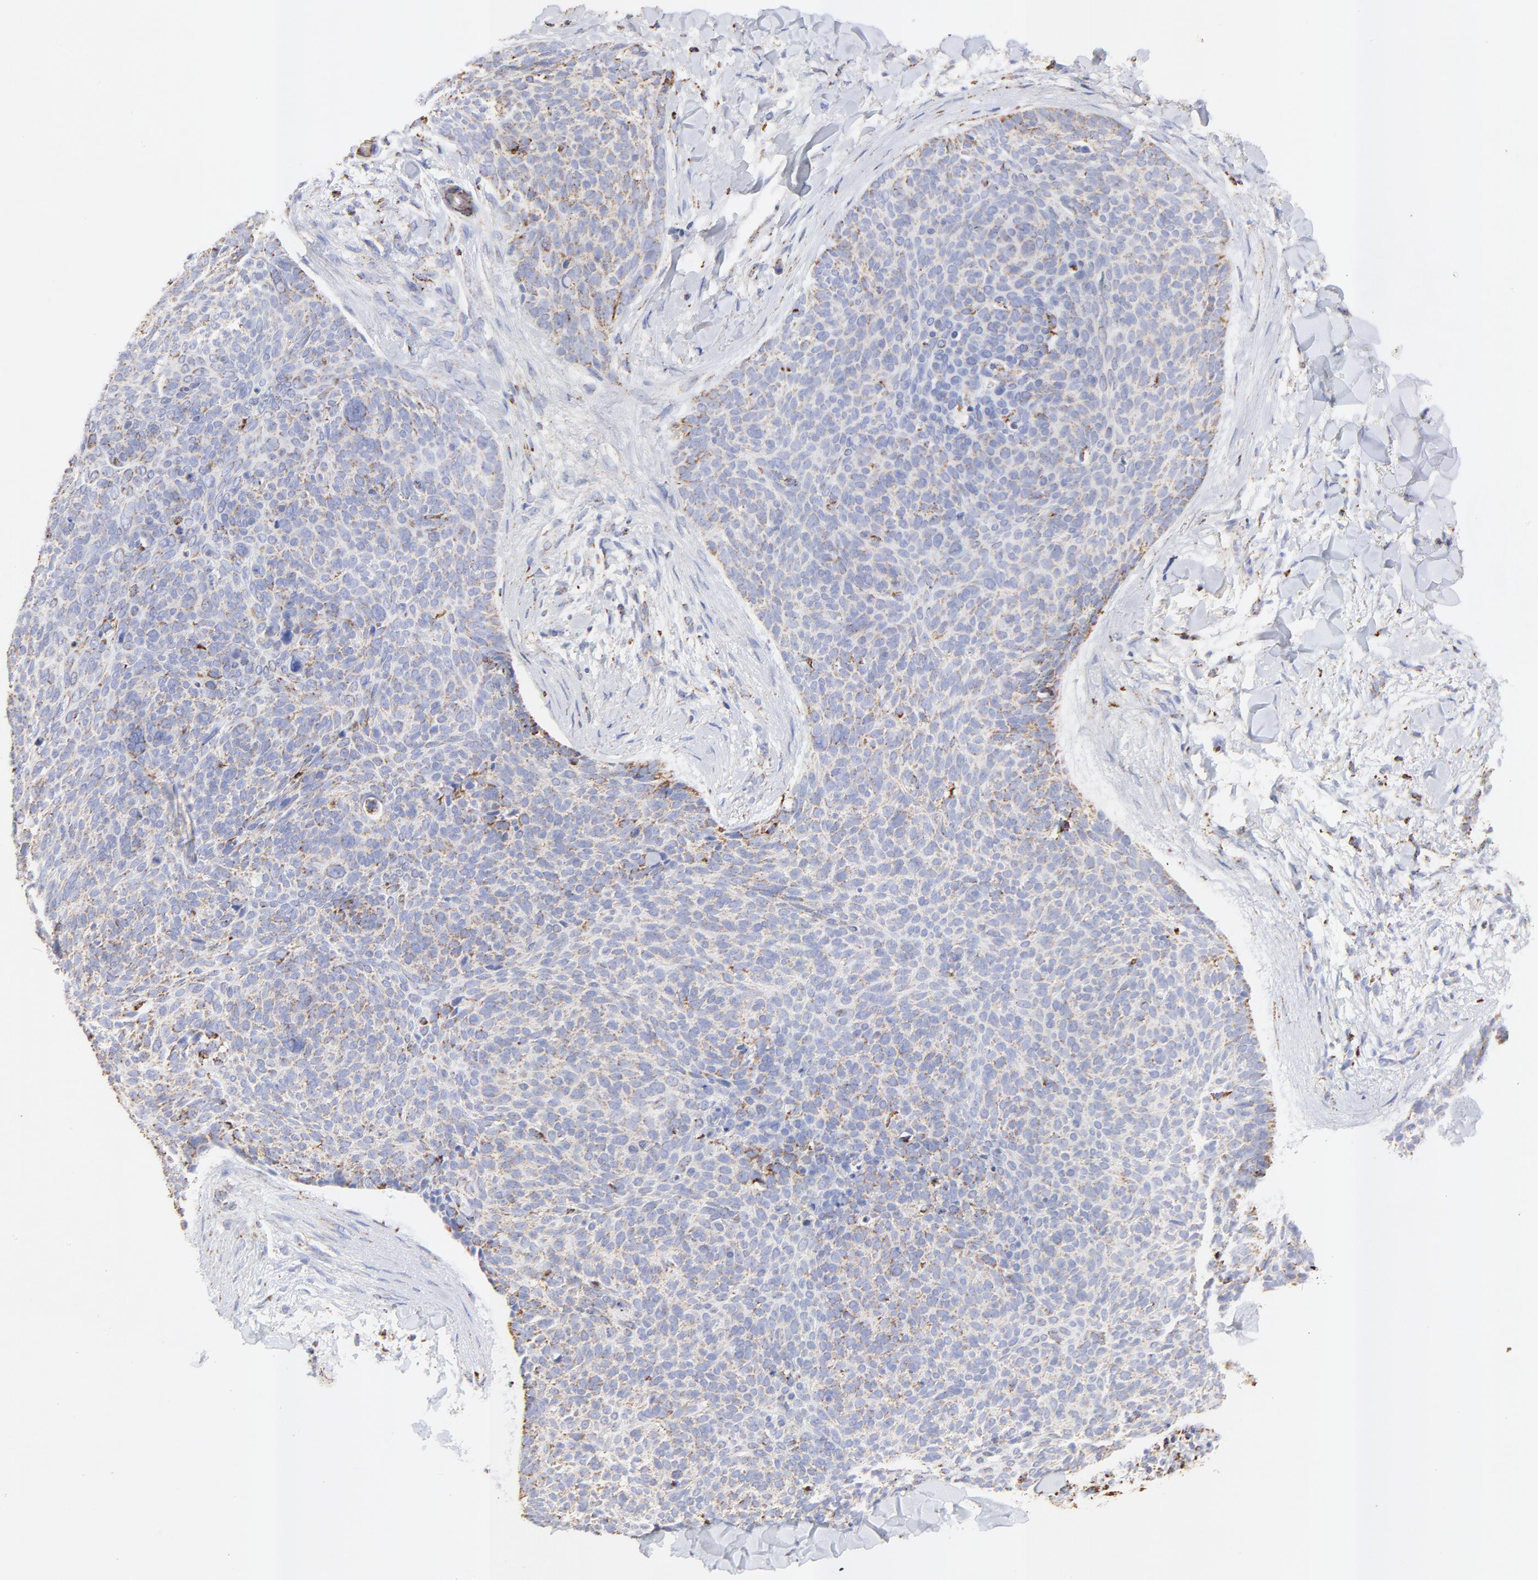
{"staining": {"intensity": "weak", "quantity": ">75%", "location": "cytoplasmic/membranous"}, "tissue": "skin cancer", "cell_type": "Tumor cells", "image_type": "cancer", "snomed": [{"axis": "morphology", "description": "Normal tissue, NOS"}, {"axis": "morphology", "description": "Basal cell carcinoma"}, {"axis": "topography", "description": "Skin"}], "caption": "There is low levels of weak cytoplasmic/membranous positivity in tumor cells of skin basal cell carcinoma, as demonstrated by immunohistochemical staining (brown color).", "gene": "COX4I1", "patient": {"sex": "female", "age": 57}}